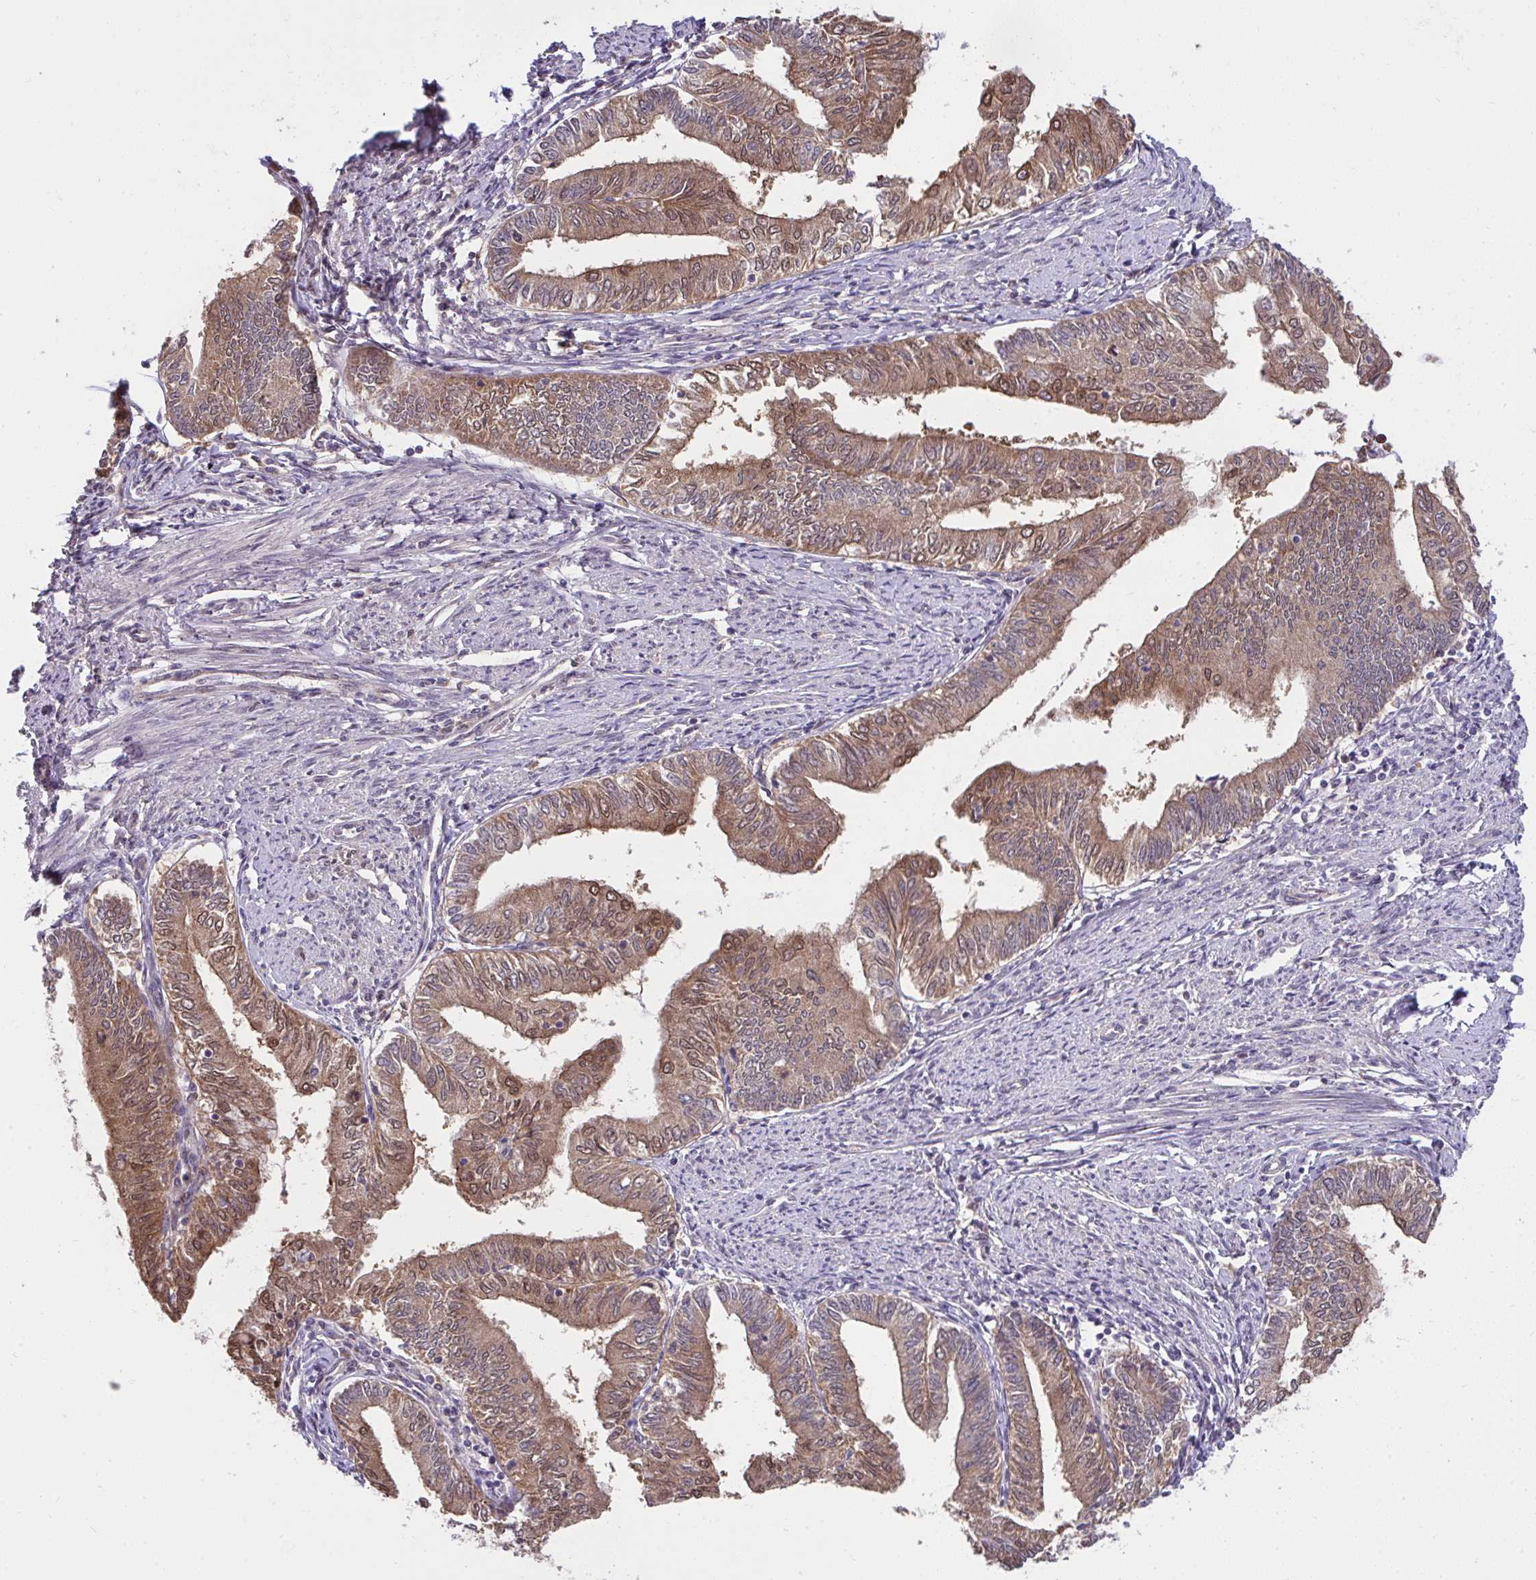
{"staining": {"intensity": "moderate", "quantity": ">75%", "location": "cytoplasmic/membranous,nuclear"}, "tissue": "endometrial cancer", "cell_type": "Tumor cells", "image_type": "cancer", "snomed": [{"axis": "morphology", "description": "Adenocarcinoma, NOS"}, {"axis": "topography", "description": "Endometrium"}], "caption": "Protein expression analysis of human adenocarcinoma (endometrial) reveals moderate cytoplasmic/membranous and nuclear expression in about >75% of tumor cells.", "gene": "RDH14", "patient": {"sex": "female", "age": 66}}